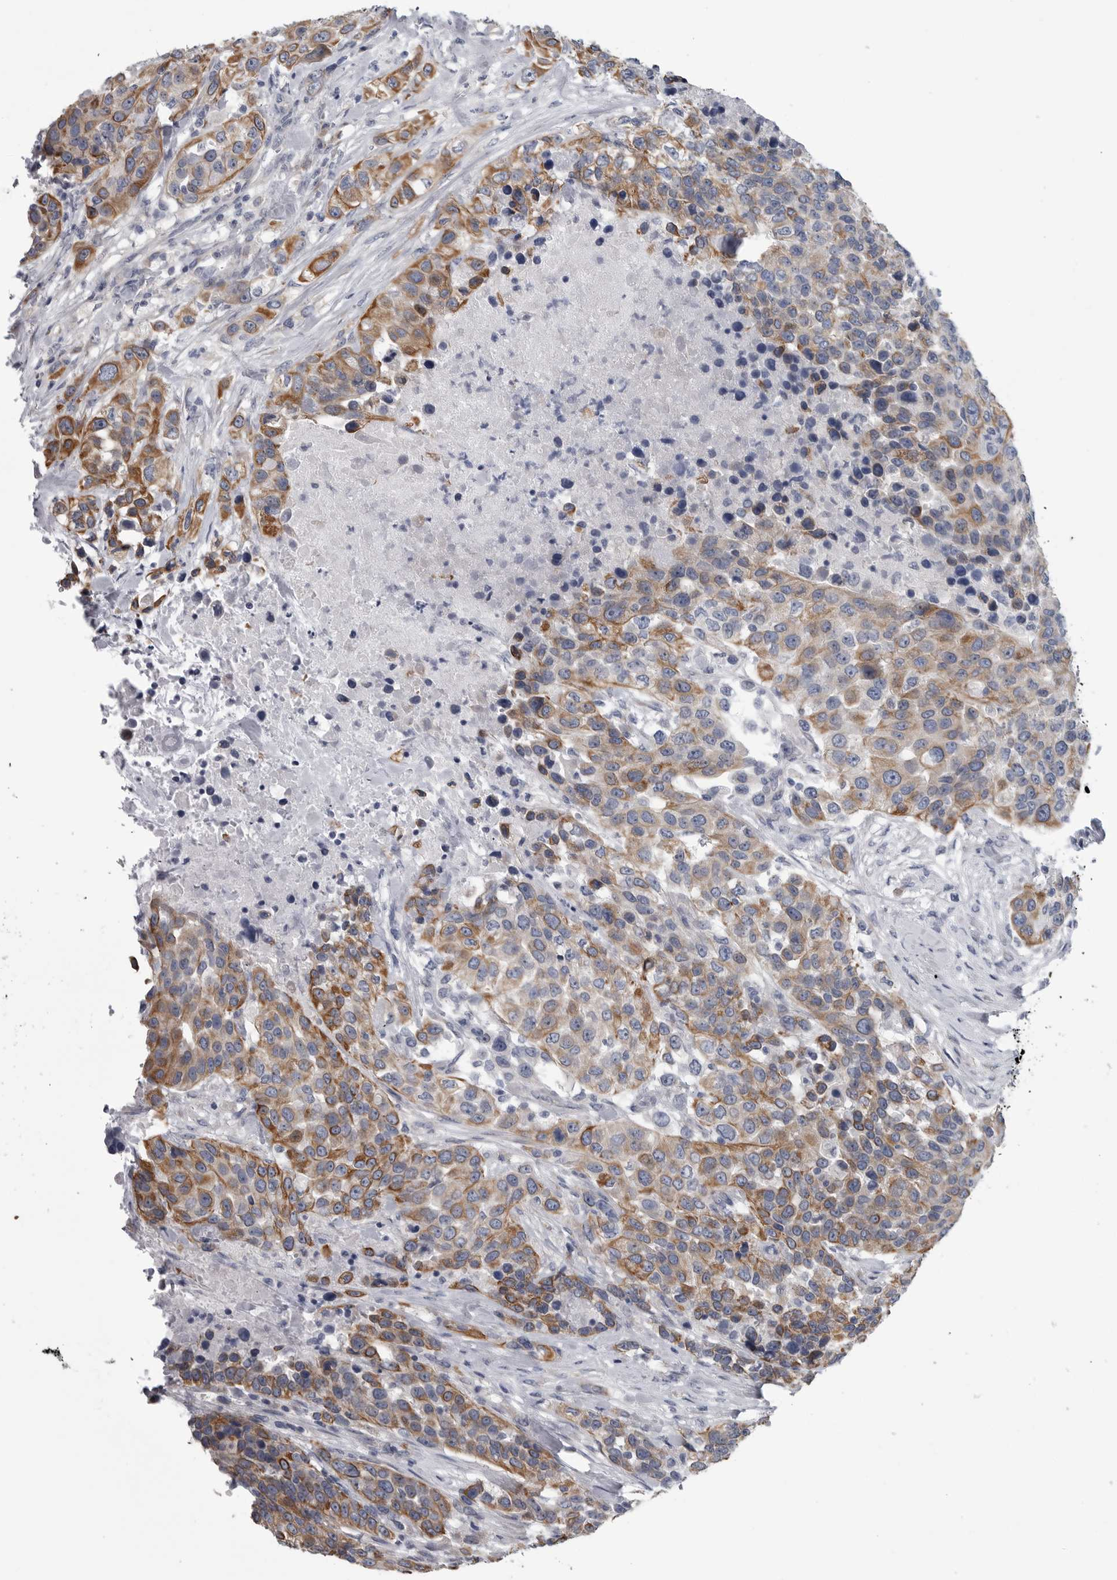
{"staining": {"intensity": "moderate", "quantity": ">75%", "location": "cytoplasmic/membranous"}, "tissue": "urothelial cancer", "cell_type": "Tumor cells", "image_type": "cancer", "snomed": [{"axis": "morphology", "description": "Urothelial carcinoma, High grade"}, {"axis": "topography", "description": "Urinary bladder"}], "caption": "Immunohistochemistry (IHC) image of urothelial cancer stained for a protein (brown), which displays medium levels of moderate cytoplasmic/membranous staining in about >75% of tumor cells.", "gene": "MYOC", "patient": {"sex": "female", "age": 80}}